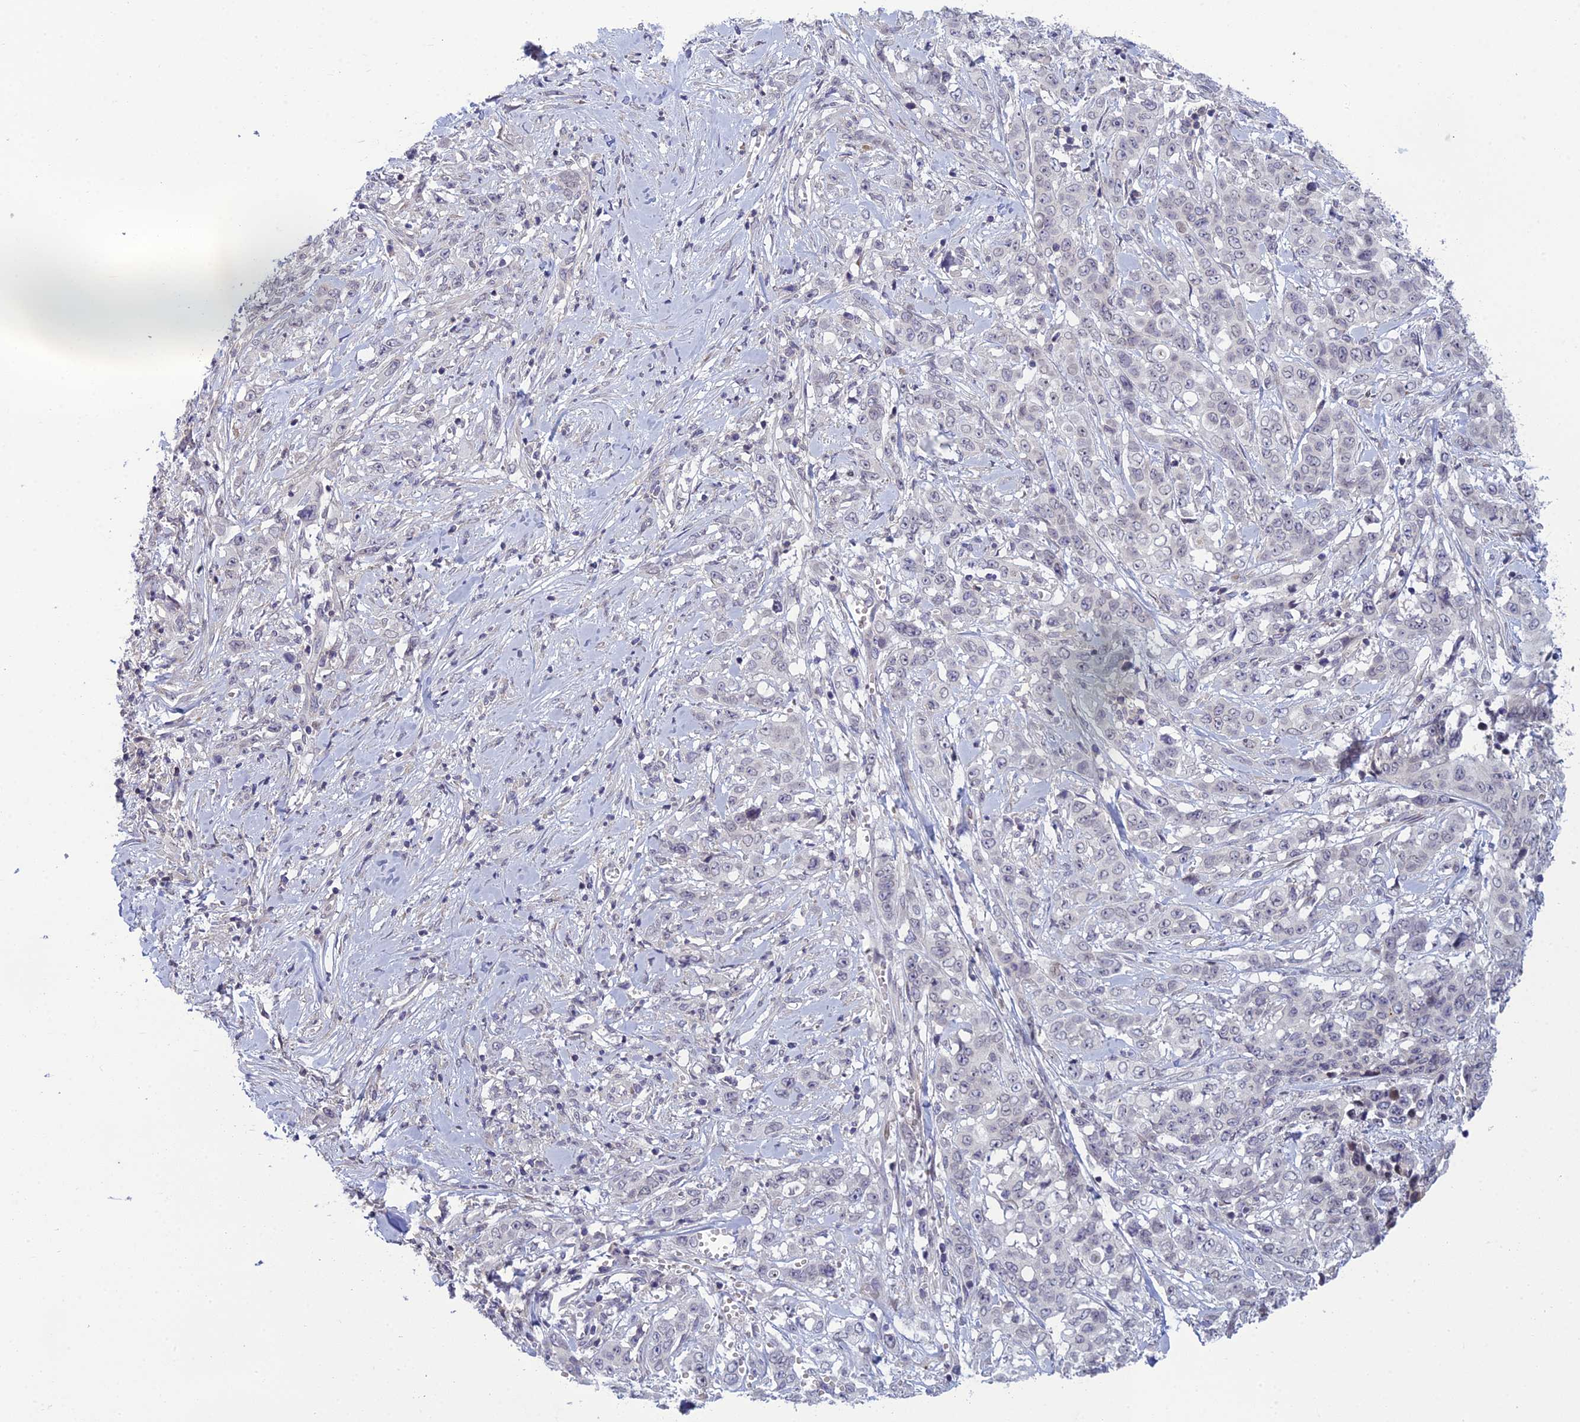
{"staining": {"intensity": "negative", "quantity": "none", "location": "none"}, "tissue": "stomach cancer", "cell_type": "Tumor cells", "image_type": "cancer", "snomed": [{"axis": "morphology", "description": "Adenocarcinoma, NOS"}, {"axis": "topography", "description": "Stomach, upper"}], "caption": "Immunohistochemical staining of human stomach cancer demonstrates no significant positivity in tumor cells.", "gene": "DTX2", "patient": {"sex": "male", "age": 62}}